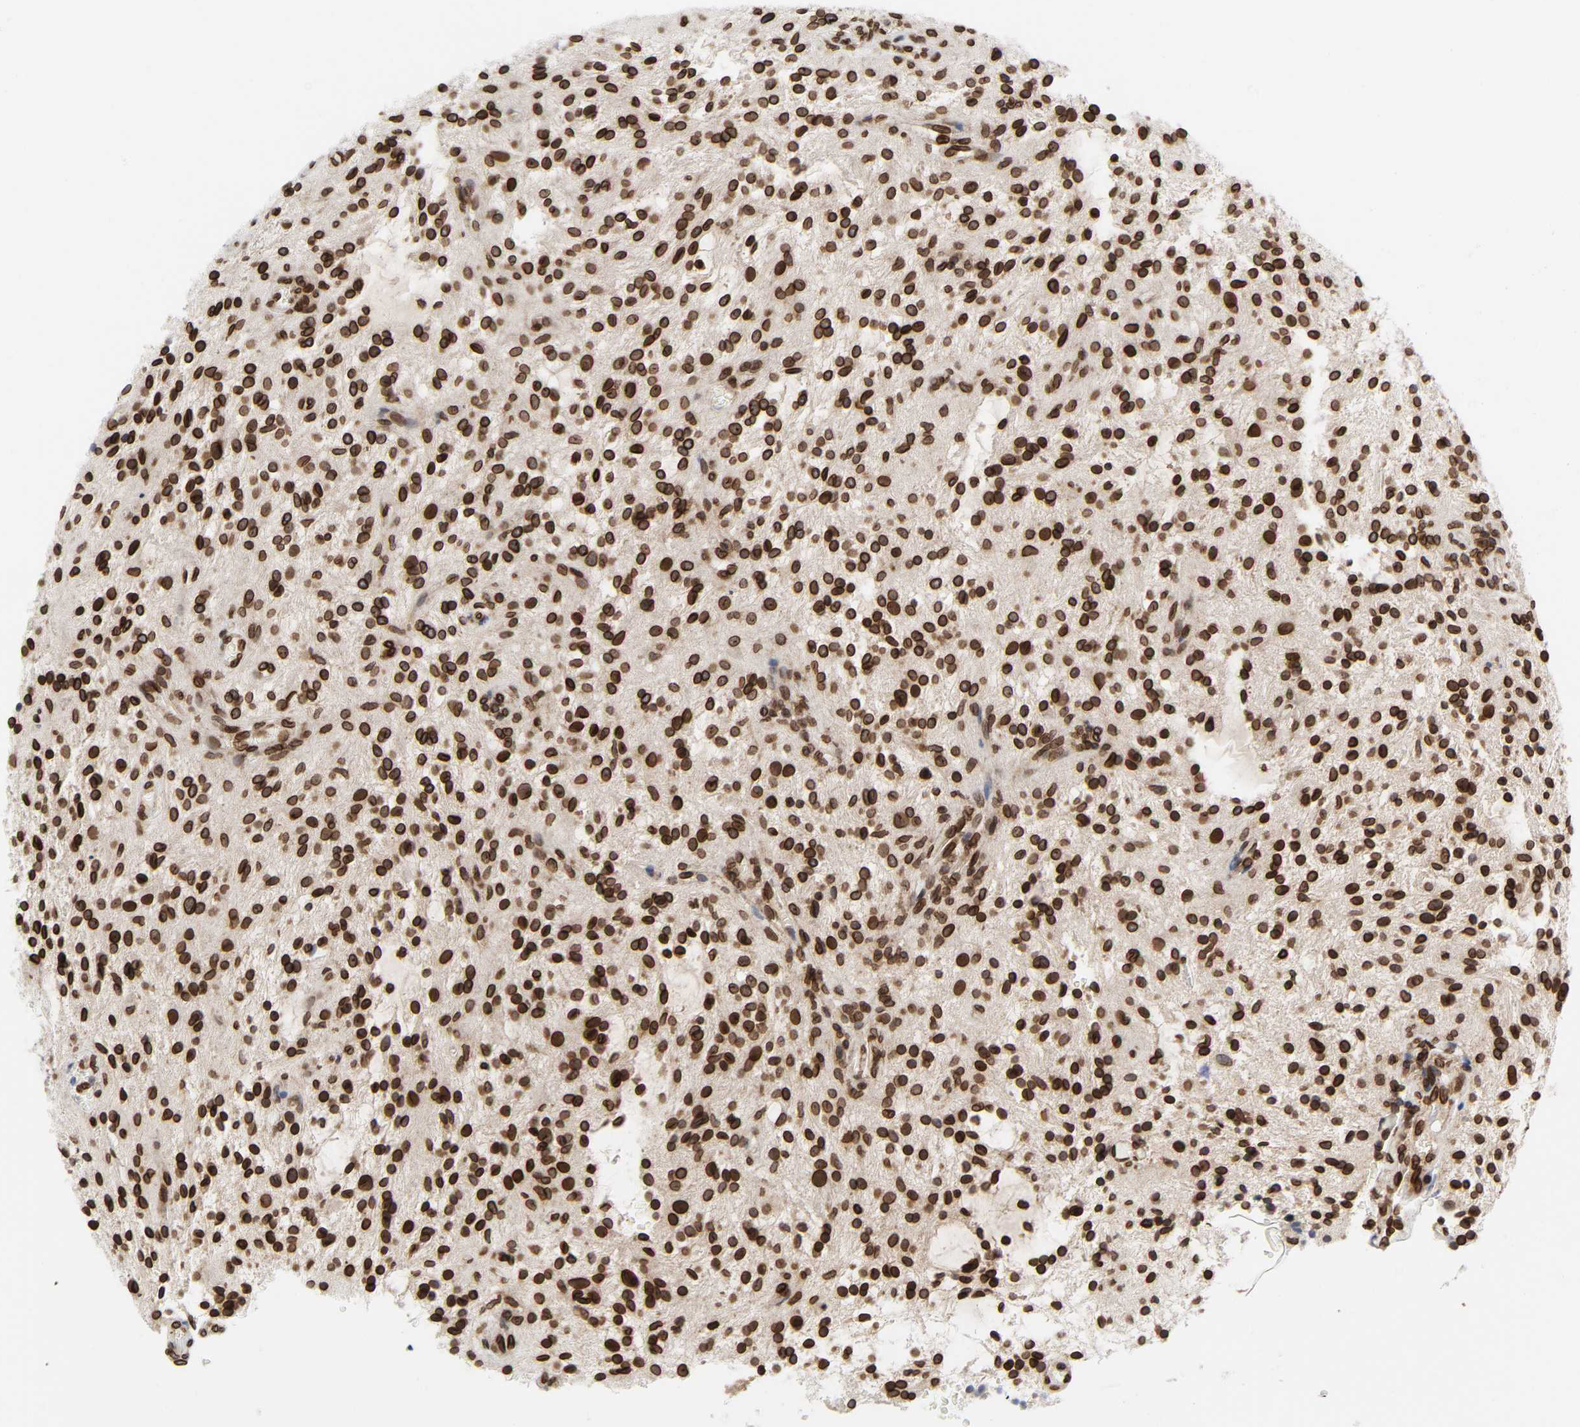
{"staining": {"intensity": "strong", "quantity": ">75%", "location": "cytoplasmic/membranous,nuclear"}, "tissue": "glioma", "cell_type": "Tumor cells", "image_type": "cancer", "snomed": [{"axis": "morphology", "description": "Glioma, malignant, NOS"}, {"axis": "topography", "description": "Cerebellum"}], "caption": "Immunohistochemical staining of human glioma exhibits strong cytoplasmic/membranous and nuclear protein expression in approximately >75% of tumor cells.", "gene": "RANGAP1", "patient": {"sex": "female", "age": 10}}